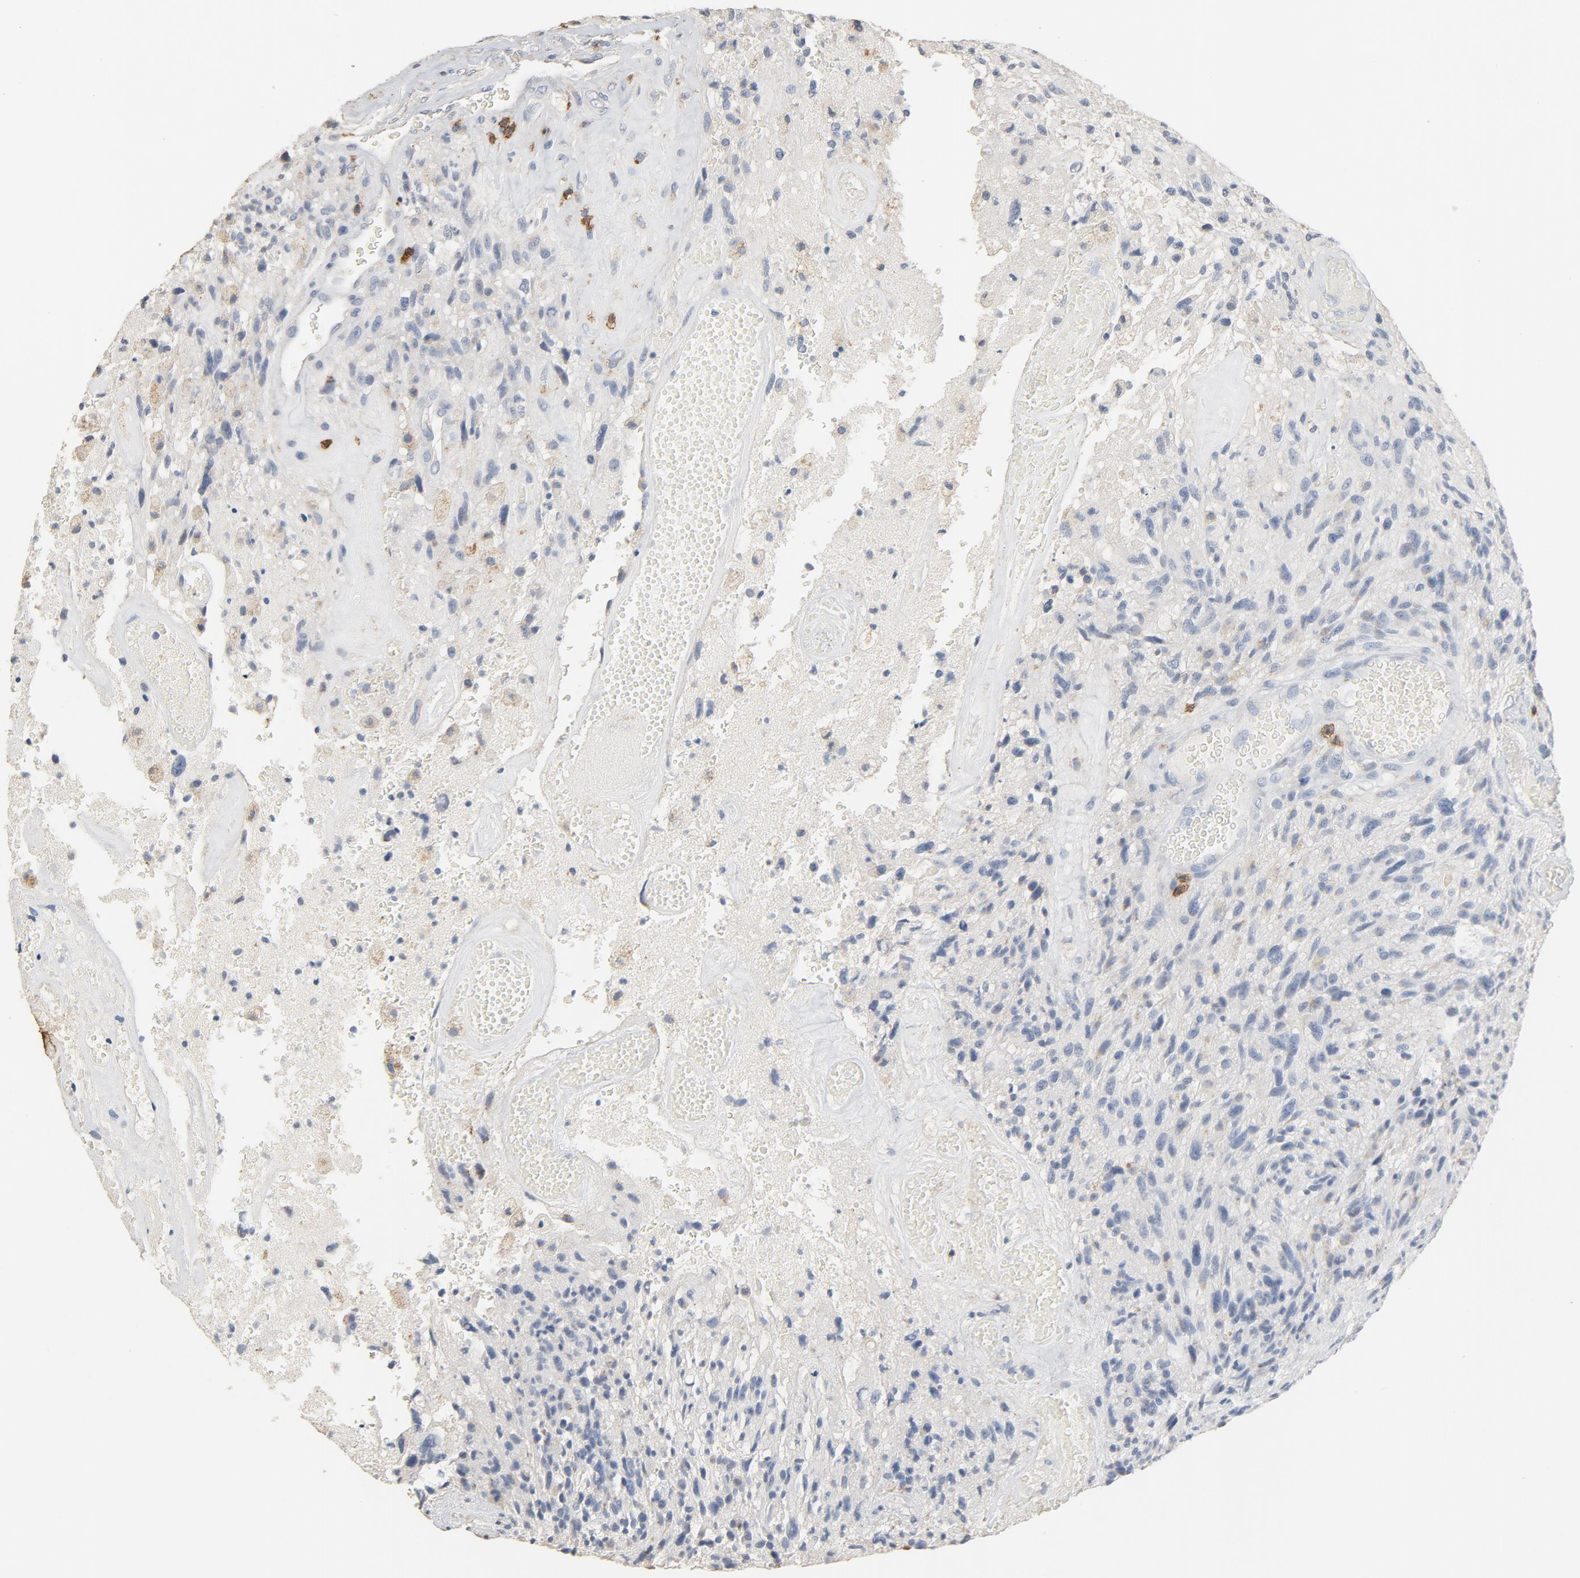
{"staining": {"intensity": "negative", "quantity": "none", "location": "none"}, "tissue": "glioma", "cell_type": "Tumor cells", "image_type": "cancer", "snomed": [{"axis": "morphology", "description": "Normal tissue, NOS"}, {"axis": "morphology", "description": "Glioma, malignant, High grade"}, {"axis": "topography", "description": "Cerebral cortex"}], "caption": "There is no significant expression in tumor cells of glioma. (DAB immunohistochemistry with hematoxylin counter stain).", "gene": "CD247", "patient": {"sex": "male", "age": 75}}